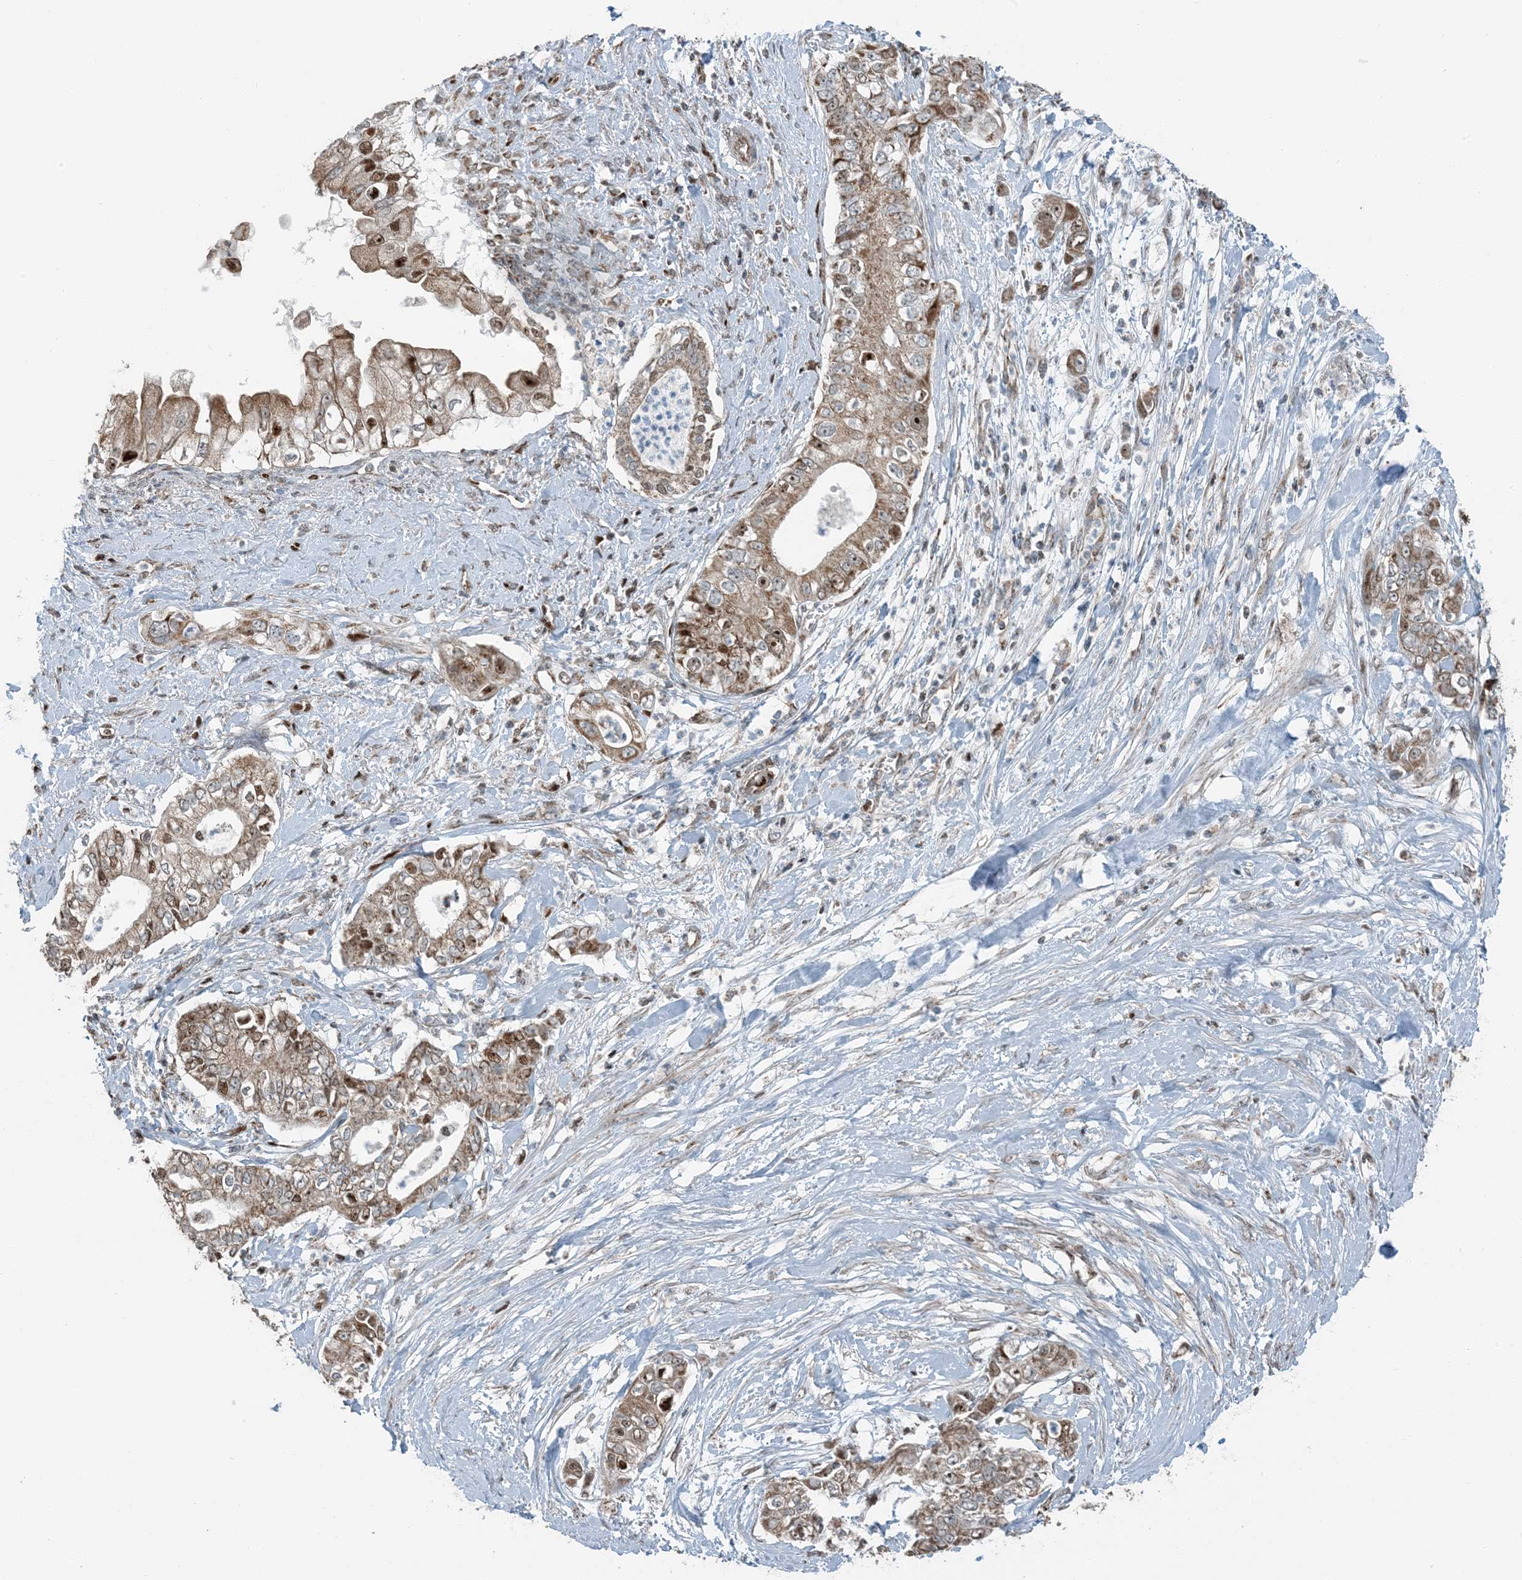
{"staining": {"intensity": "moderate", "quantity": ">75%", "location": "cytoplasmic/membranous"}, "tissue": "pancreatic cancer", "cell_type": "Tumor cells", "image_type": "cancer", "snomed": [{"axis": "morphology", "description": "Adenocarcinoma, NOS"}, {"axis": "topography", "description": "Pancreas"}], "caption": "Protein expression analysis of pancreatic cancer displays moderate cytoplasmic/membranous staining in about >75% of tumor cells.", "gene": "PILRB", "patient": {"sex": "female", "age": 78}}